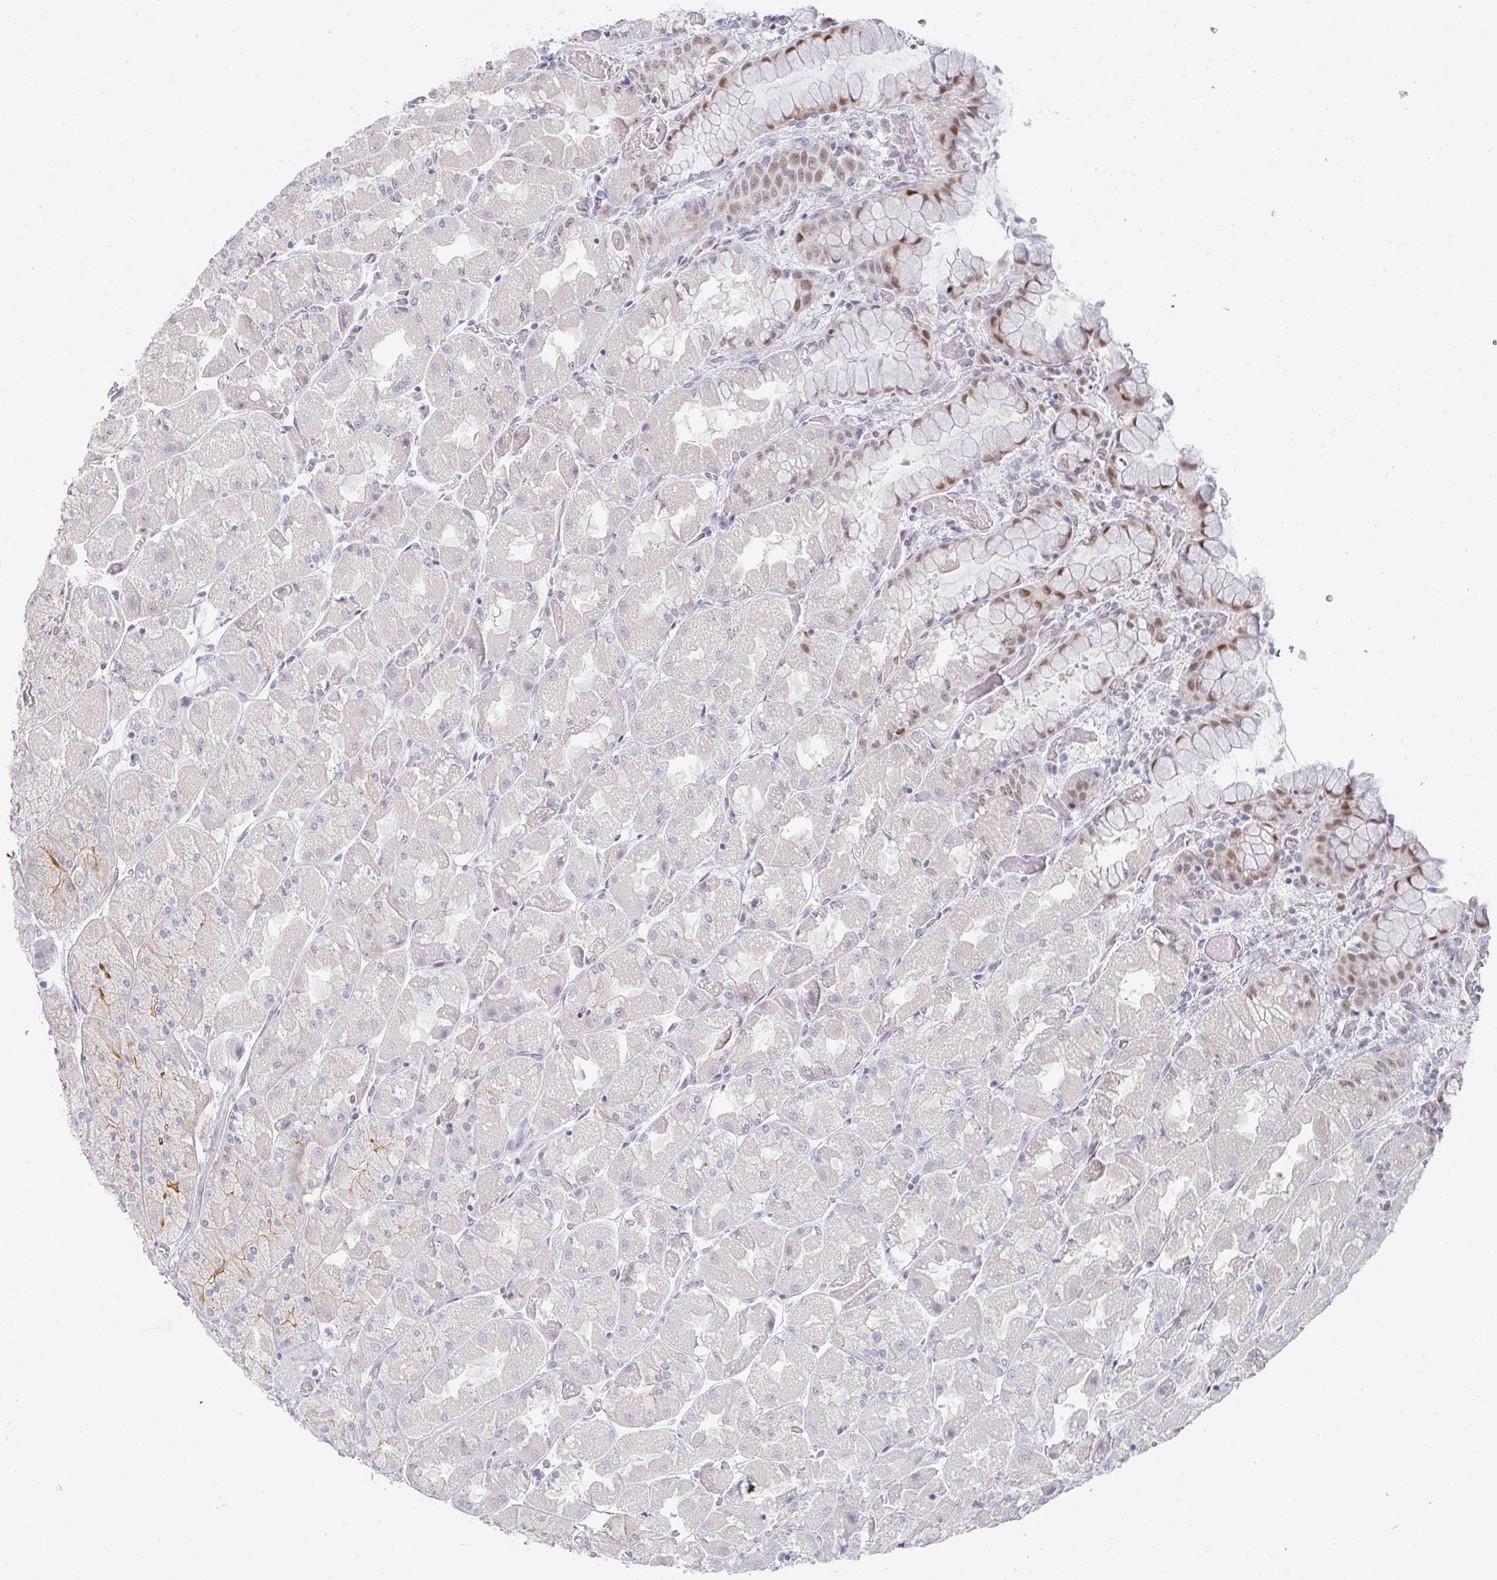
{"staining": {"intensity": "moderate", "quantity": "<25%", "location": "nuclear"}, "tissue": "stomach", "cell_type": "Glandular cells", "image_type": "normal", "snomed": [{"axis": "morphology", "description": "Normal tissue, NOS"}, {"axis": "topography", "description": "Stomach"}], "caption": "A micrograph of human stomach stained for a protein shows moderate nuclear brown staining in glandular cells. (IHC, brightfield microscopy, high magnification).", "gene": "POU2AF2", "patient": {"sex": "female", "age": 61}}